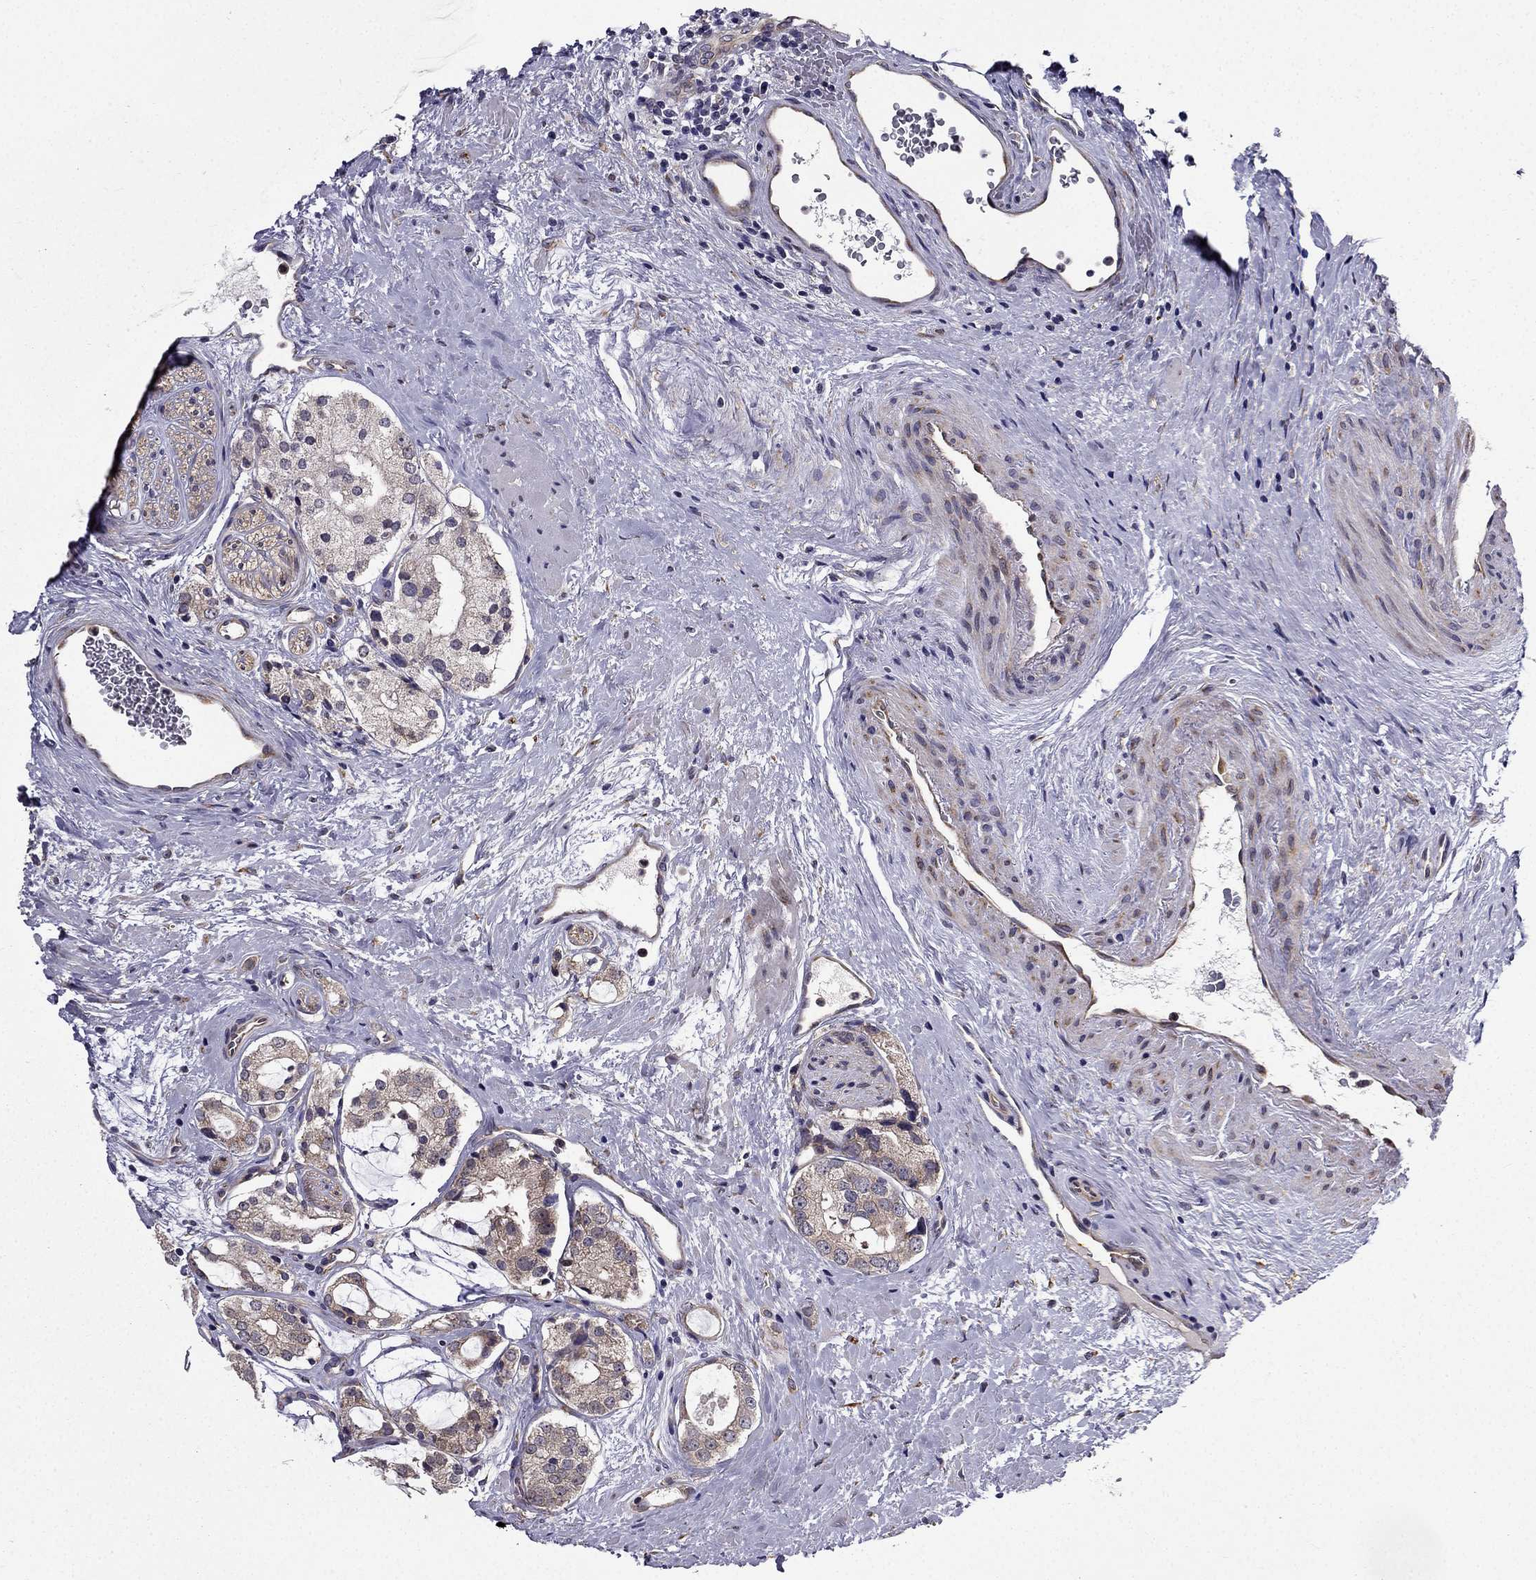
{"staining": {"intensity": "weak", "quantity": "25%-75%", "location": "cytoplasmic/membranous"}, "tissue": "prostate cancer", "cell_type": "Tumor cells", "image_type": "cancer", "snomed": [{"axis": "morphology", "description": "Adenocarcinoma, NOS"}, {"axis": "topography", "description": "Prostate"}], "caption": "Tumor cells exhibit low levels of weak cytoplasmic/membranous staining in approximately 25%-75% of cells in human prostate cancer (adenocarcinoma).", "gene": "ARHGEF28", "patient": {"sex": "male", "age": 66}}